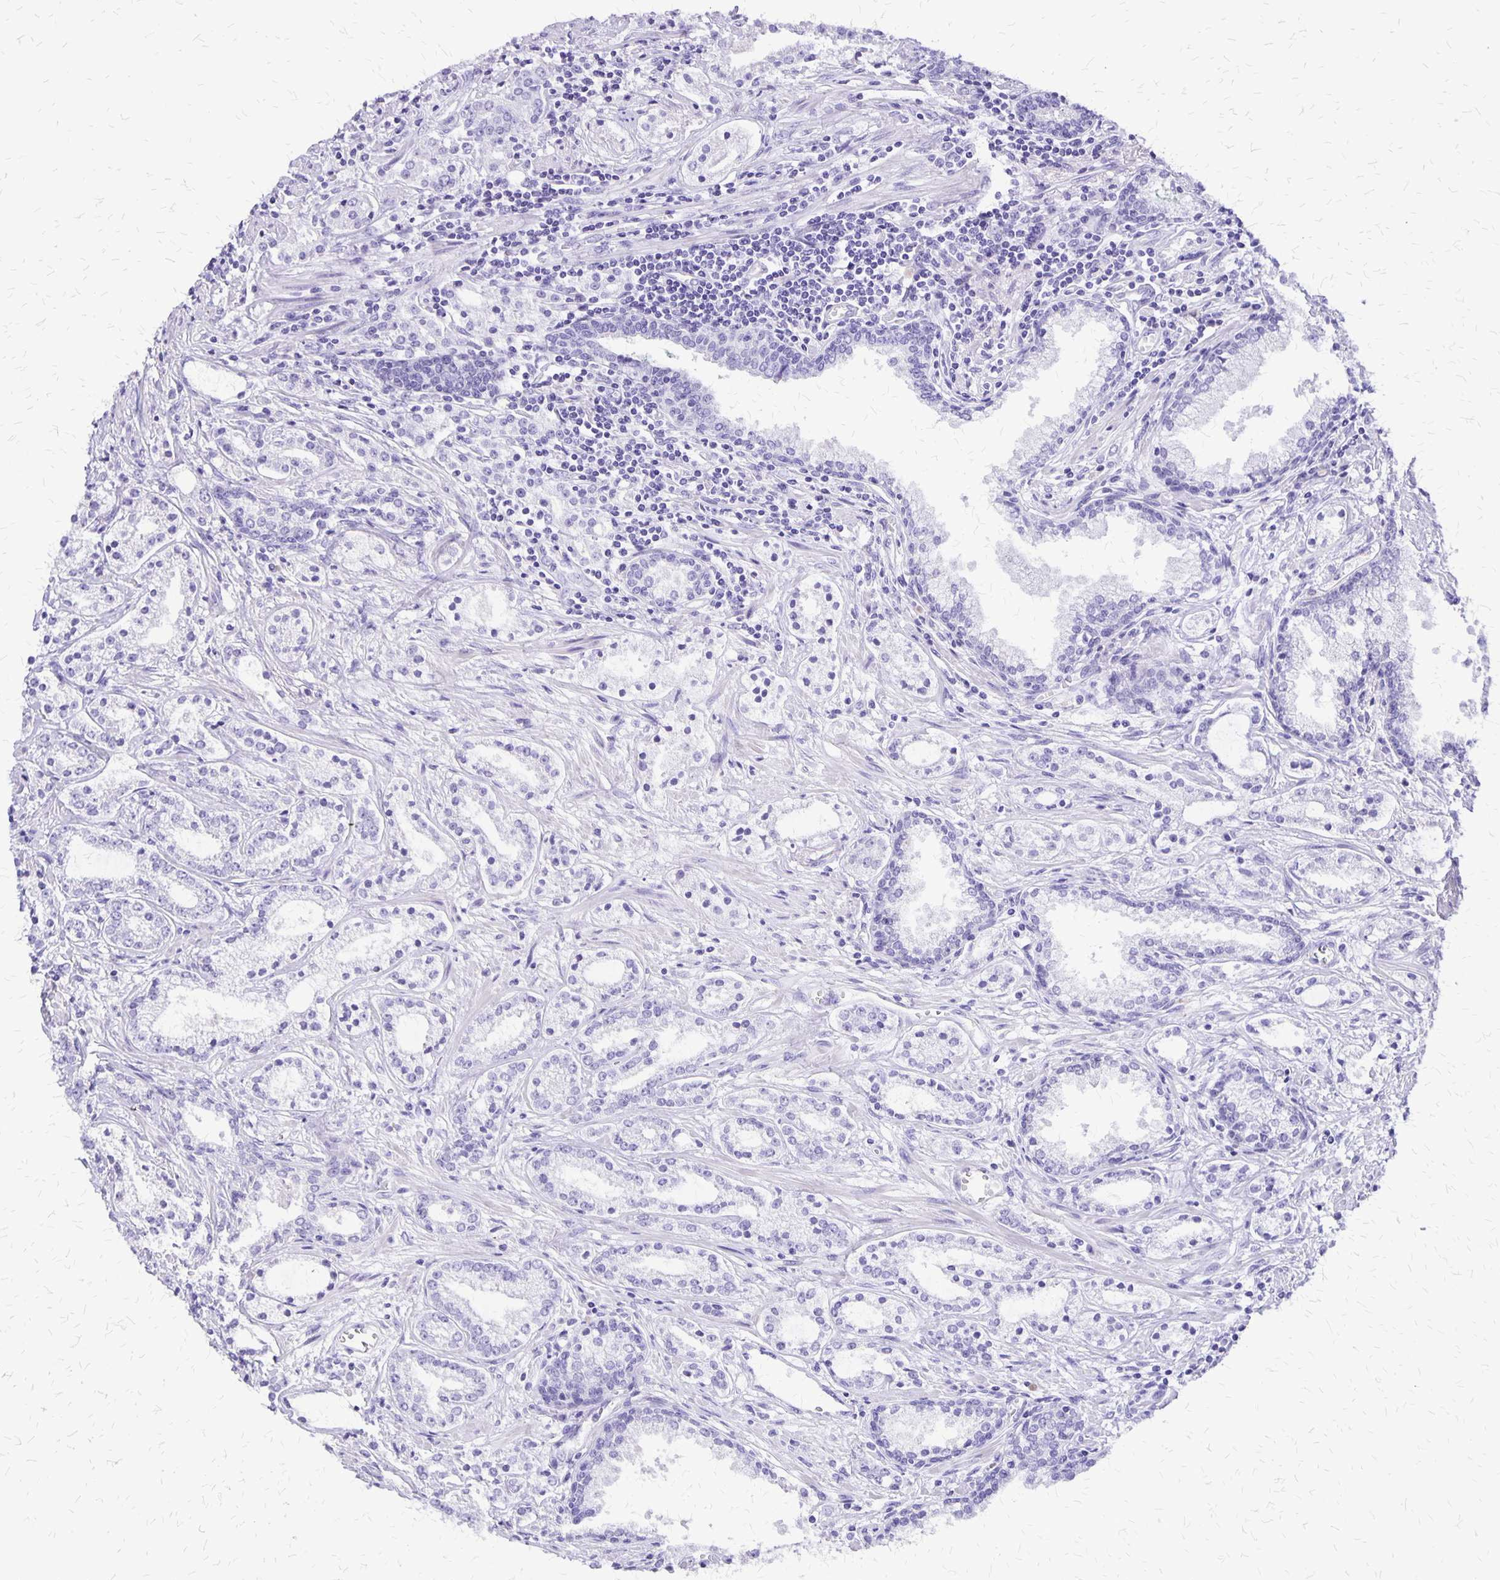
{"staining": {"intensity": "negative", "quantity": "none", "location": "none"}, "tissue": "prostate cancer", "cell_type": "Tumor cells", "image_type": "cancer", "snomed": [{"axis": "morphology", "description": "Adenocarcinoma, Medium grade"}, {"axis": "topography", "description": "Prostate"}], "caption": "Tumor cells show no significant staining in prostate cancer (adenocarcinoma (medium-grade)).", "gene": "SLC13A2", "patient": {"sex": "male", "age": 57}}